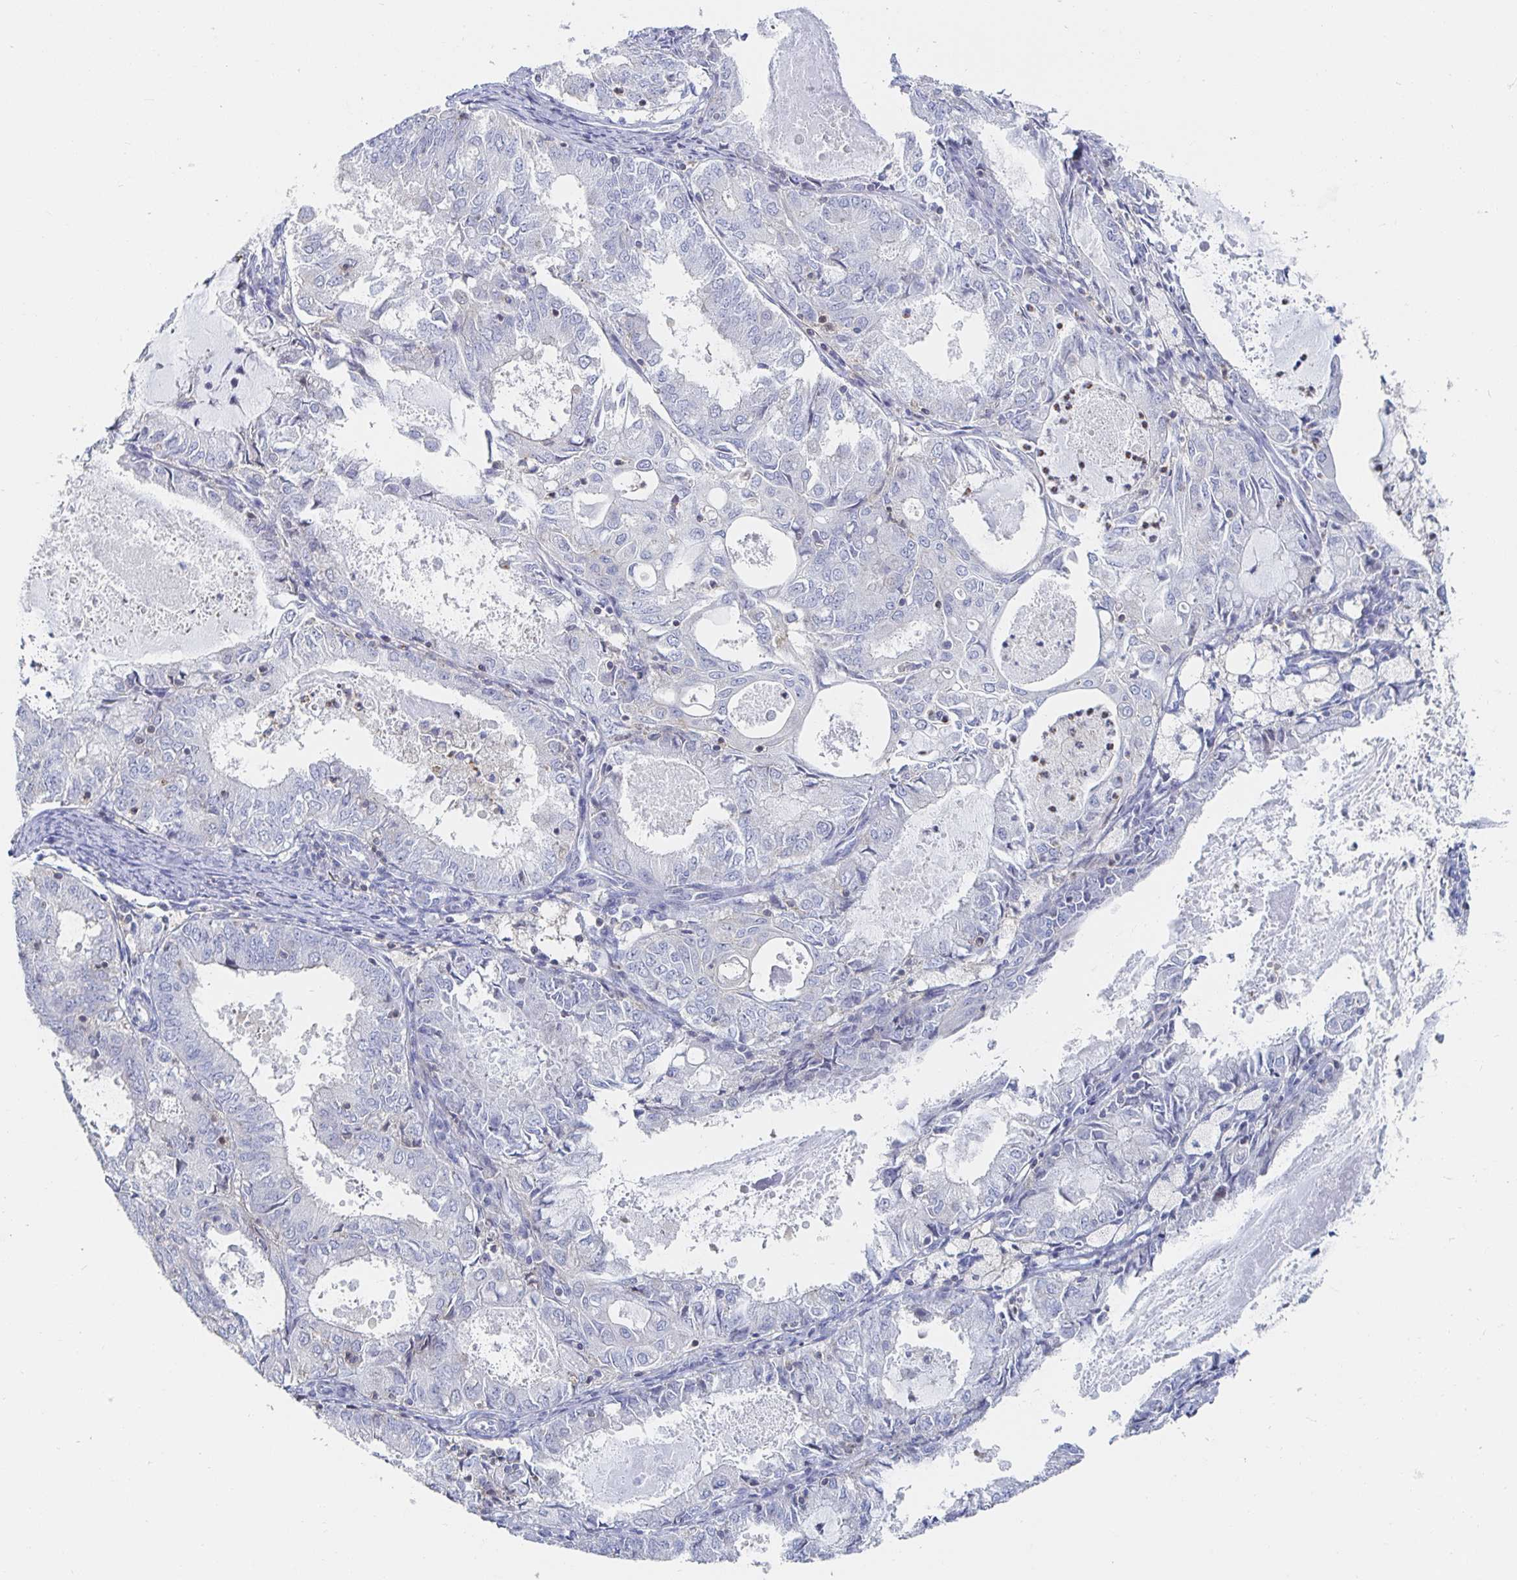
{"staining": {"intensity": "negative", "quantity": "none", "location": "none"}, "tissue": "endometrial cancer", "cell_type": "Tumor cells", "image_type": "cancer", "snomed": [{"axis": "morphology", "description": "Adenocarcinoma, NOS"}, {"axis": "topography", "description": "Endometrium"}], "caption": "Immunohistochemistry photomicrograph of neoplastic tissue: human adenocarcinoma (endometrial) stained with DAB exhibits no significant protein staining in tumor cells.", "gene": "PIK3CD", "patient": {"sex": "female", "age": 57}}